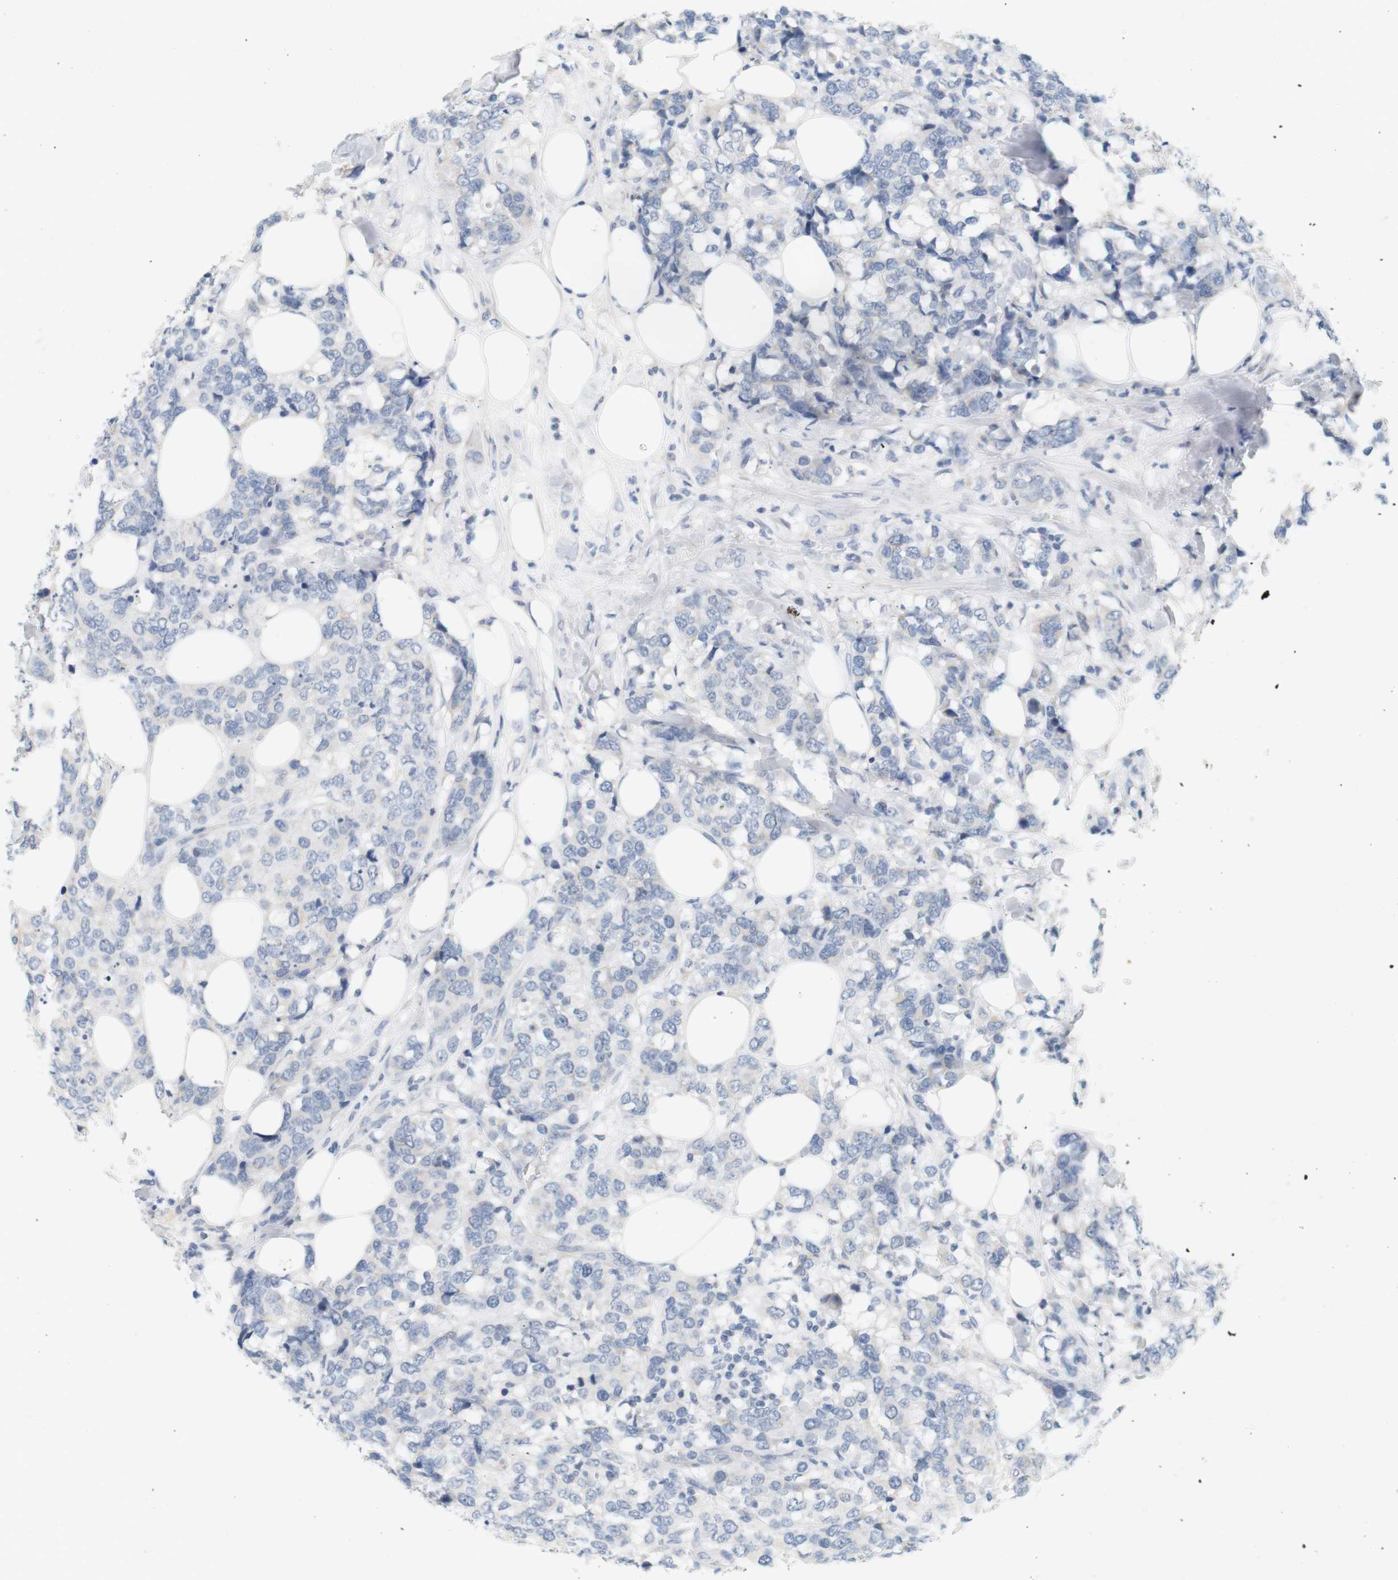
{"staining": {"intensity": "negative", "quantity": "none", "location": "none"}, "tissue": "breast cancer", "cell_type": "Tumor cells", "image_type": "cancer", "snomed": [{"axis": "morphology", "description": "Lobular carcinoma"}, {"axis": "topography", "description": "Breast"}], "caption": "This is a image of IHC staining of breast lobular carcinoma, which shows no expression in tumor cells.", "gene": "OPRM1", "patient": {"sex": "female", "age": 59}}